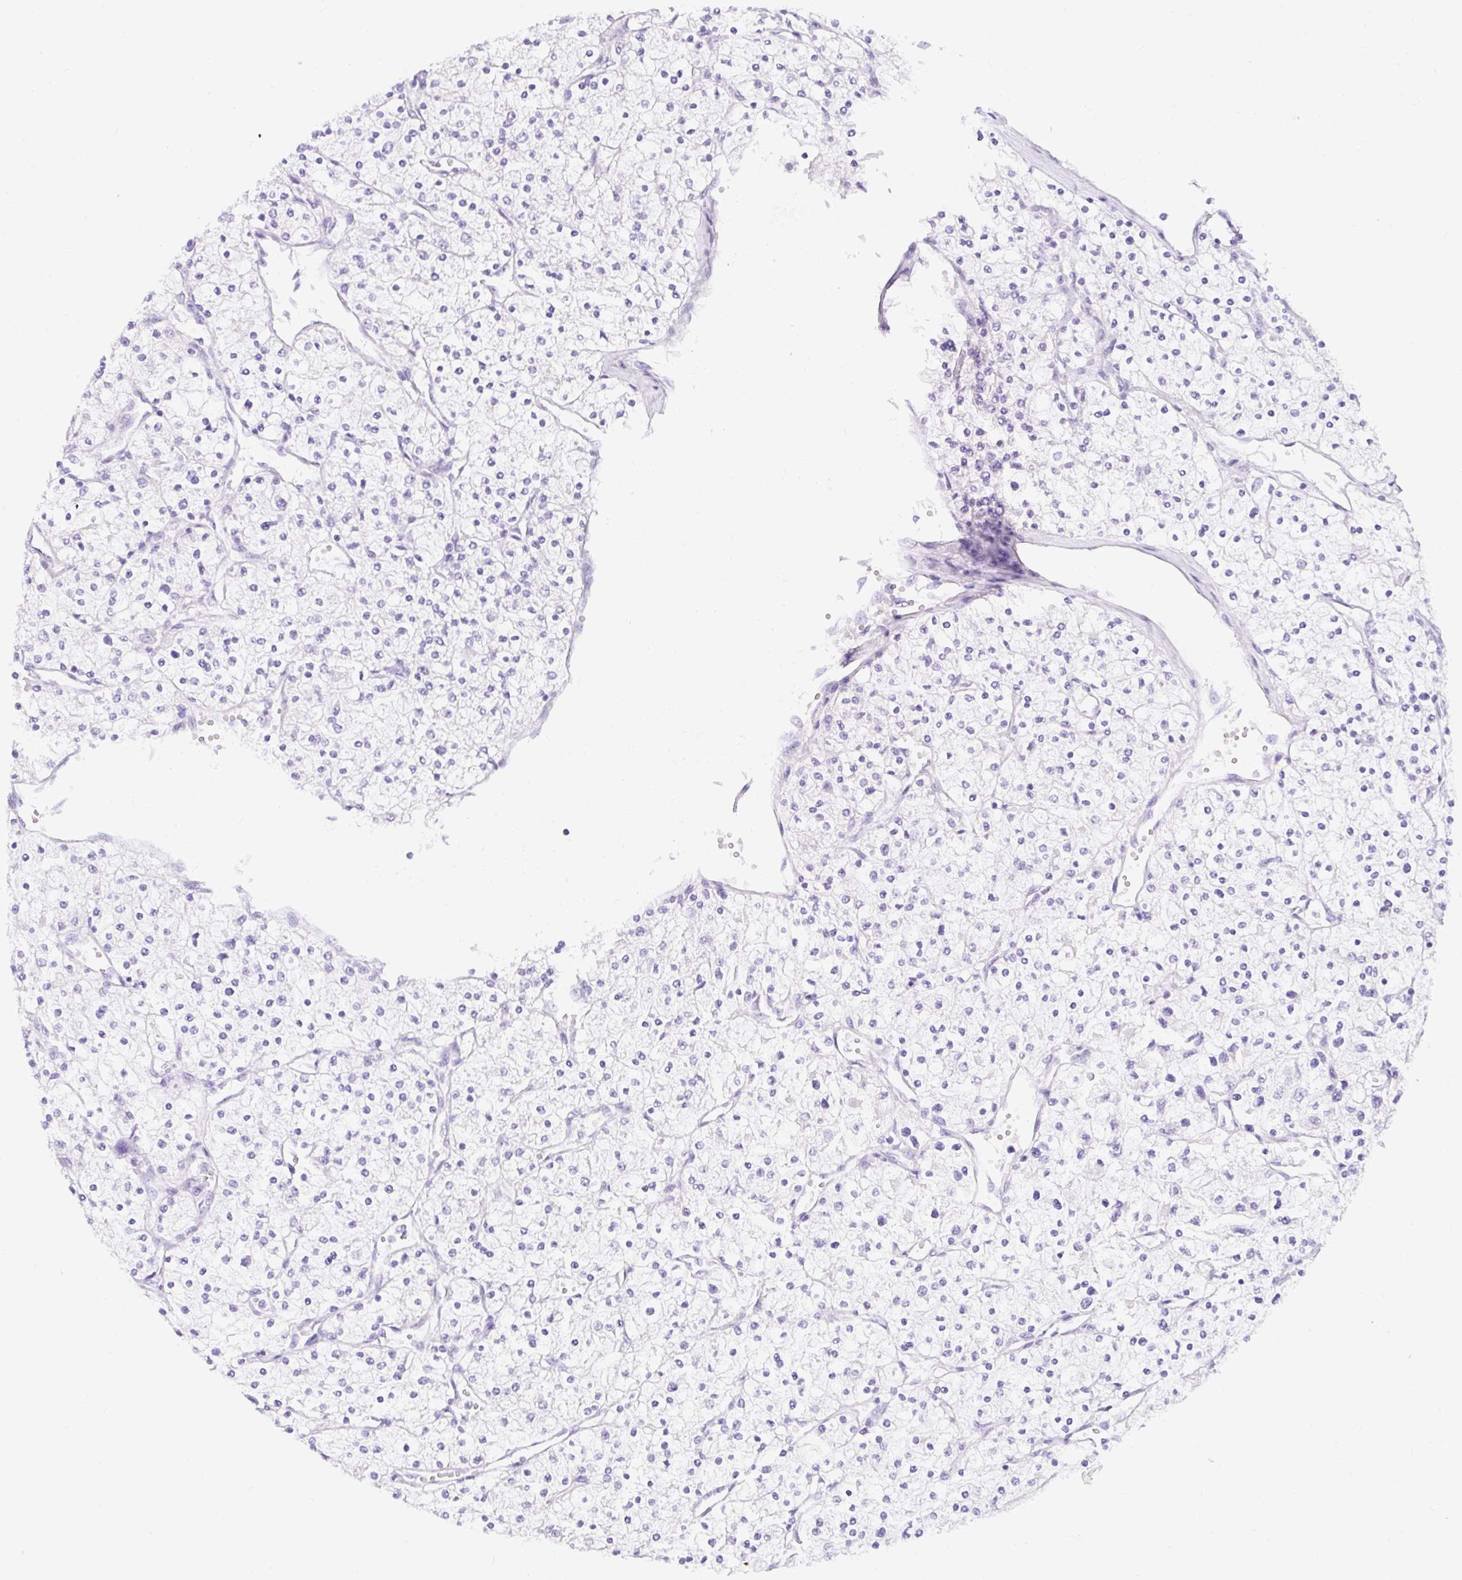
{"staining": {"intensity": "negative", "quantity": "none", "location": "none"}, "tissue": "renal cancer", "cell_type": "Tumor cells", "image_type": "cancer", "snomed": [{"axis": "morphology", "description": "Adenocarcinoma, NOS"}, {"axis": "topography", "description": "Kidney"}], "caption": "Tumor cells show no significant positivity in renal cancer.", "gene": "GOLGA8A", "patient": {"sex": "male", "age": 80}}